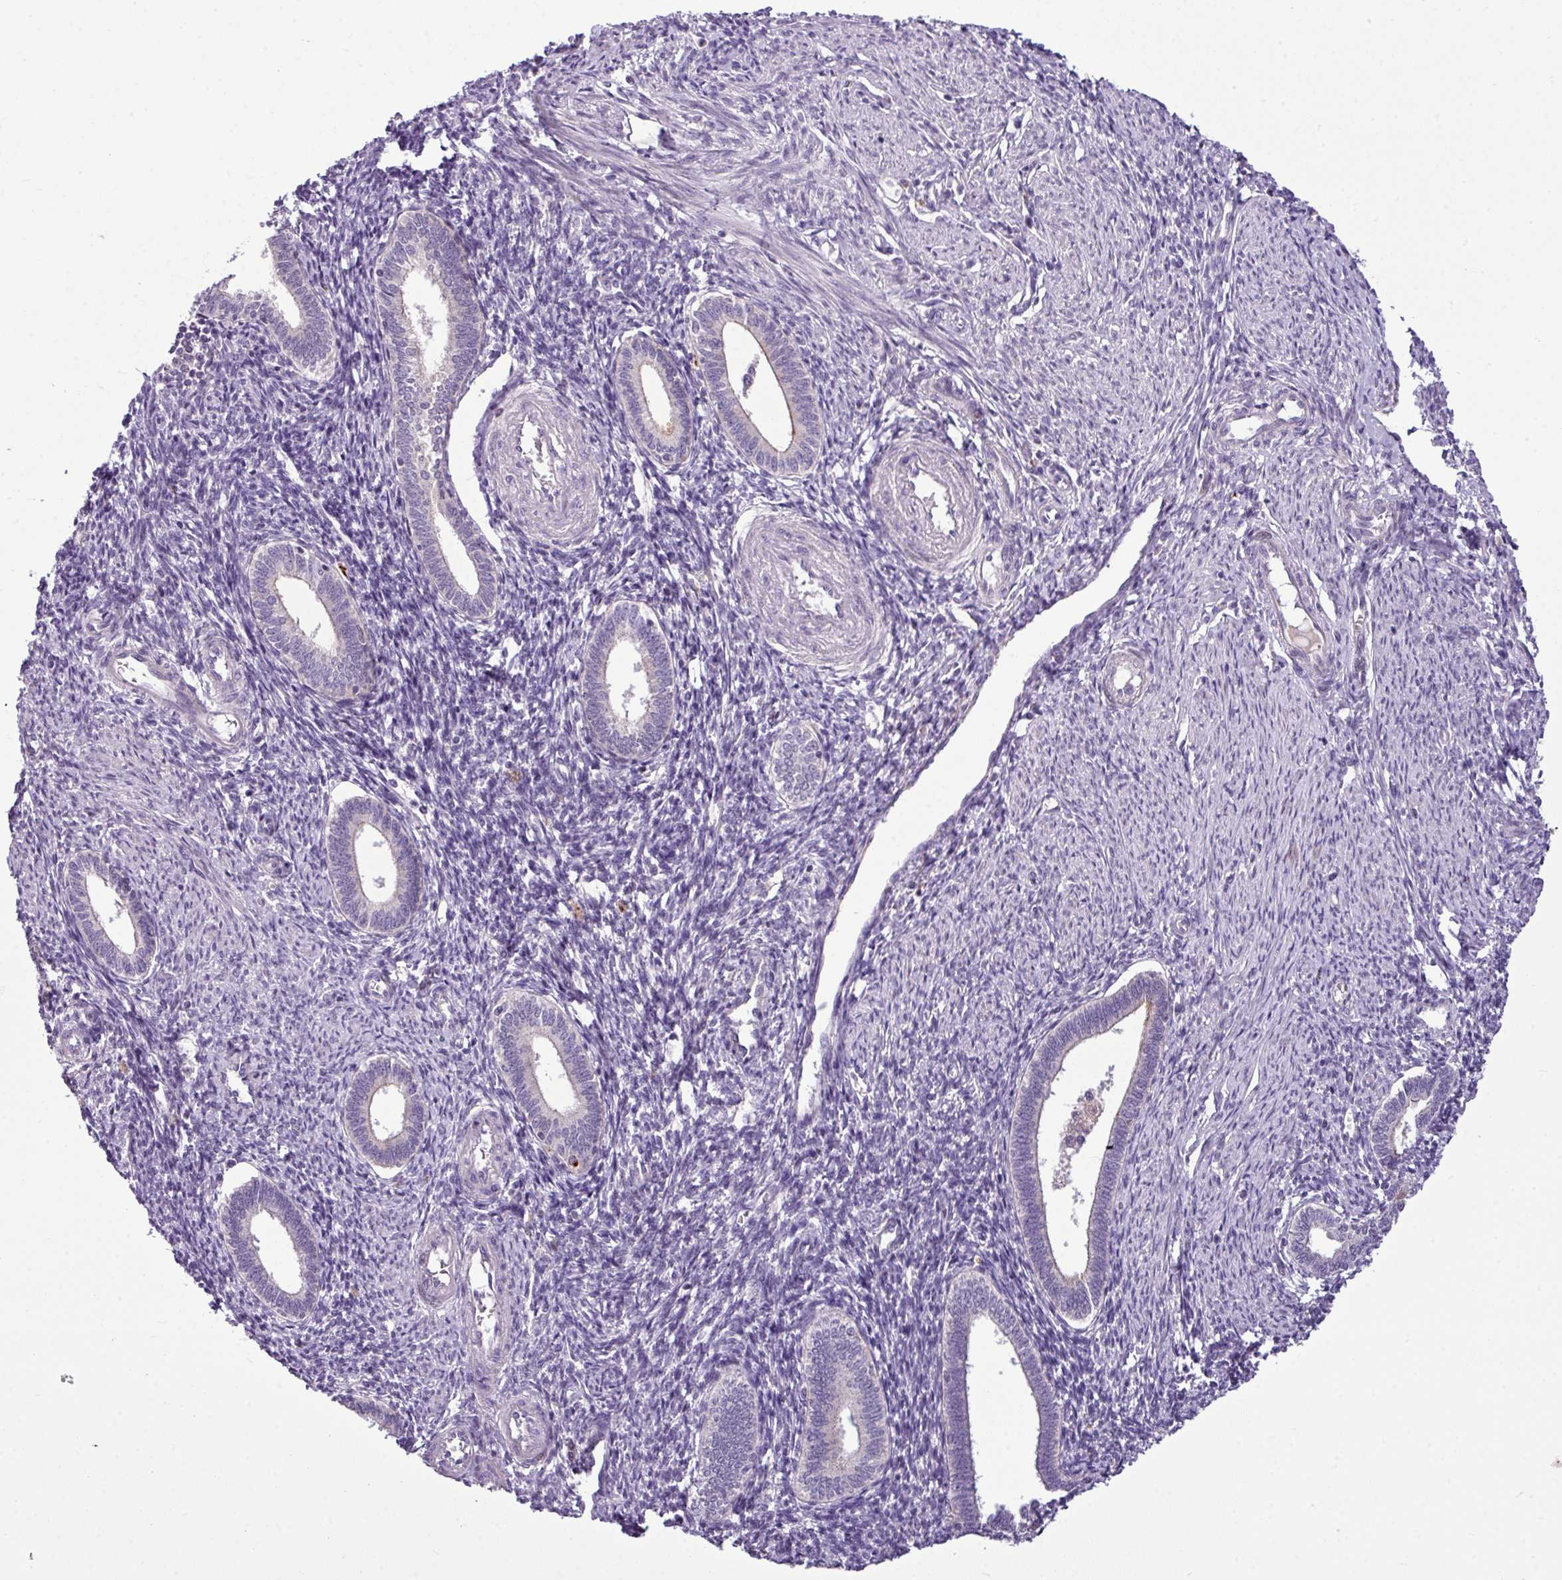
{"staining": {"intensity": "negative", "quantity": "none", "location": "none"}, "tissue": "endometrium", "cell_type": "Cells in endometrial stroma", "image_type": "normal", "snomed": [{"axis": "morphology", "description": "Normal tissue, NOS"}, {"axis": "topography", "description": "Endometrium"}], "caption": "Endometrium stained for a protein using IHC displays no positivity cells in endometrial stroma.", "gene": "IL17A", "patient": {"sex": "female", "age": 41}}